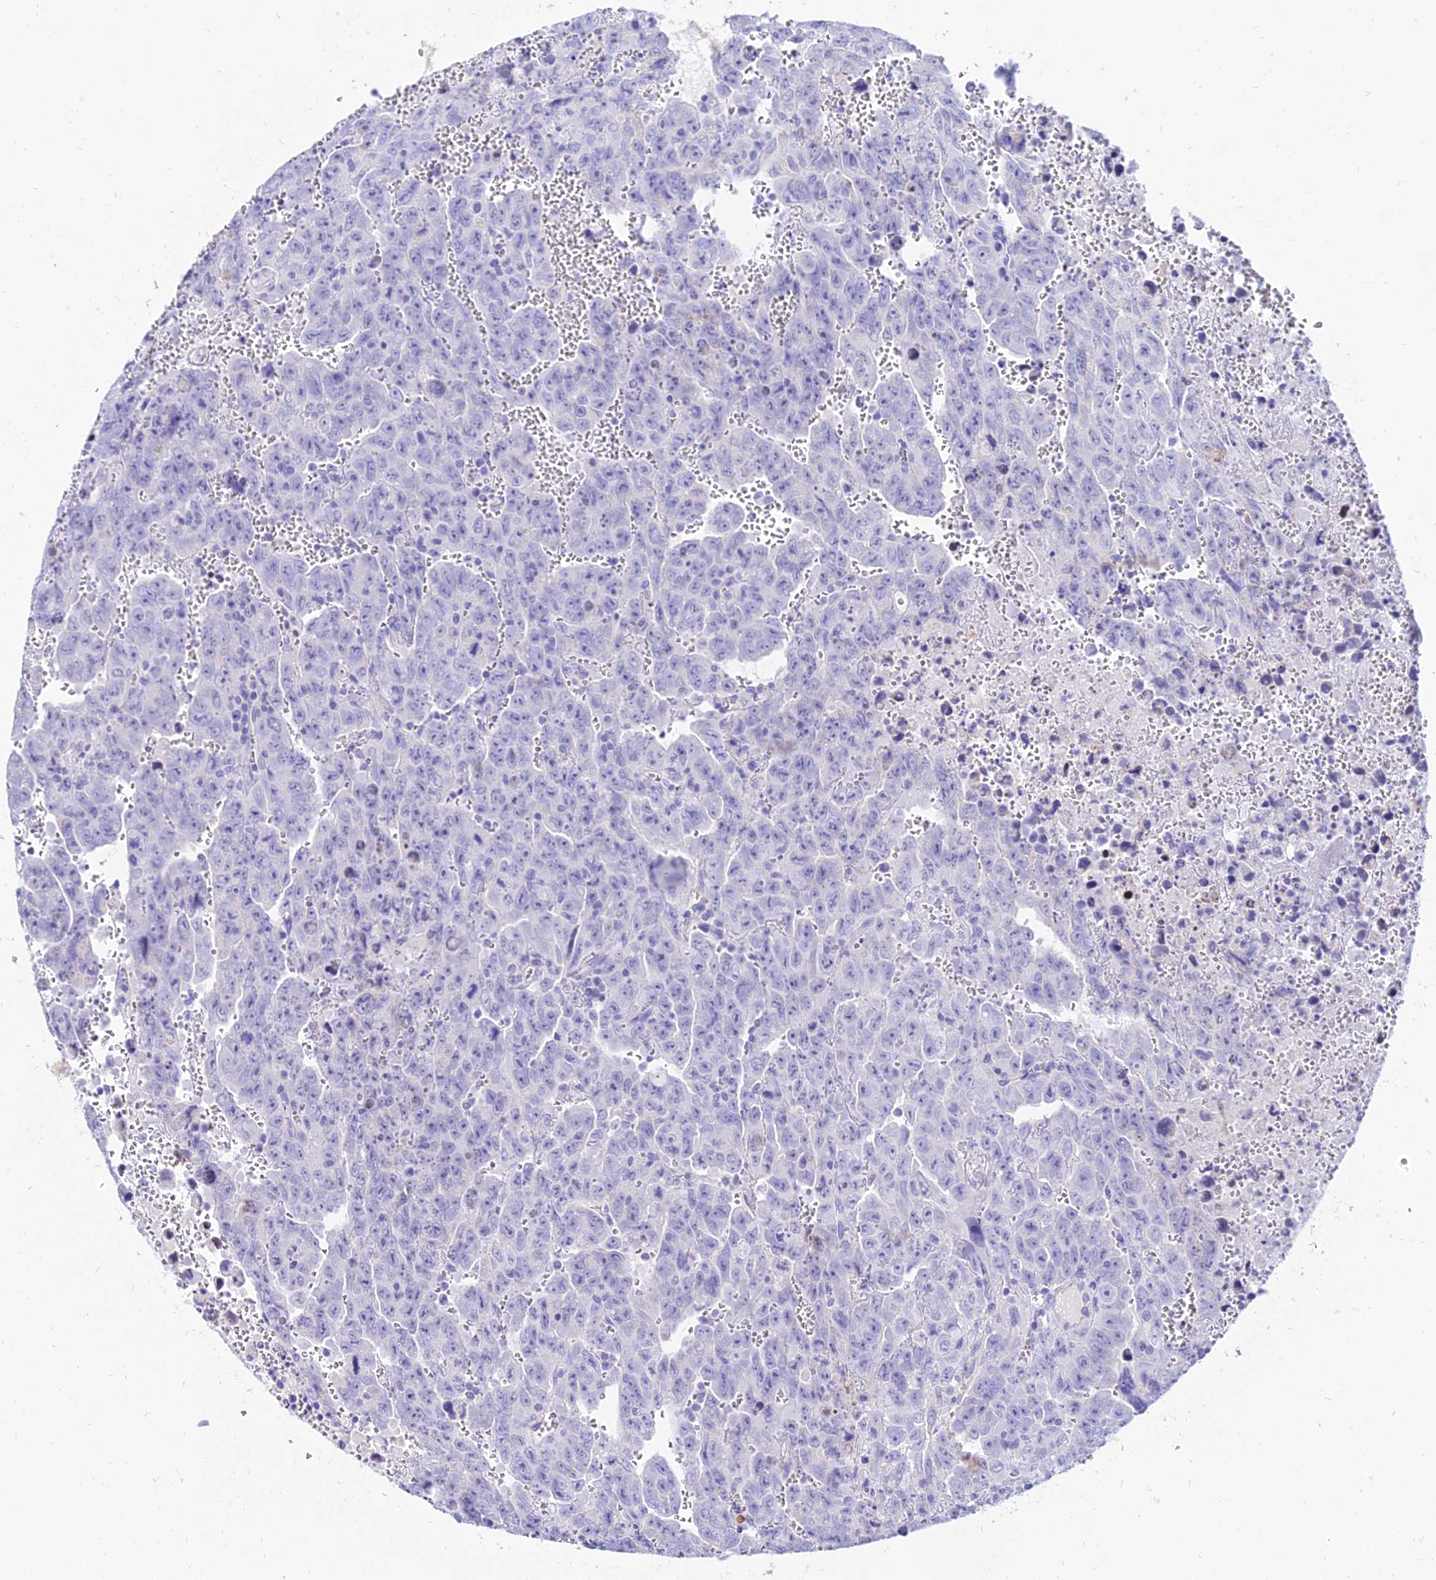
{"staining": {"intensity": "negative", "quantity": "none", "location": "none"}, "tissue": "testis cancer", "cell_type": "Tumor cells", "image_type": "cancer", "snomed": [{"axis": "morphology", "description": "Carcinoma, Embryonal, NOS"}, {"axis": "topography", "description": "Testis"}], "caption": "This is an immunohistochemistry micrograph of testis cancer. There is no staining in tumor cells.", "gene": "PKN3", "patient": {"sex": "male", "age": 28}}